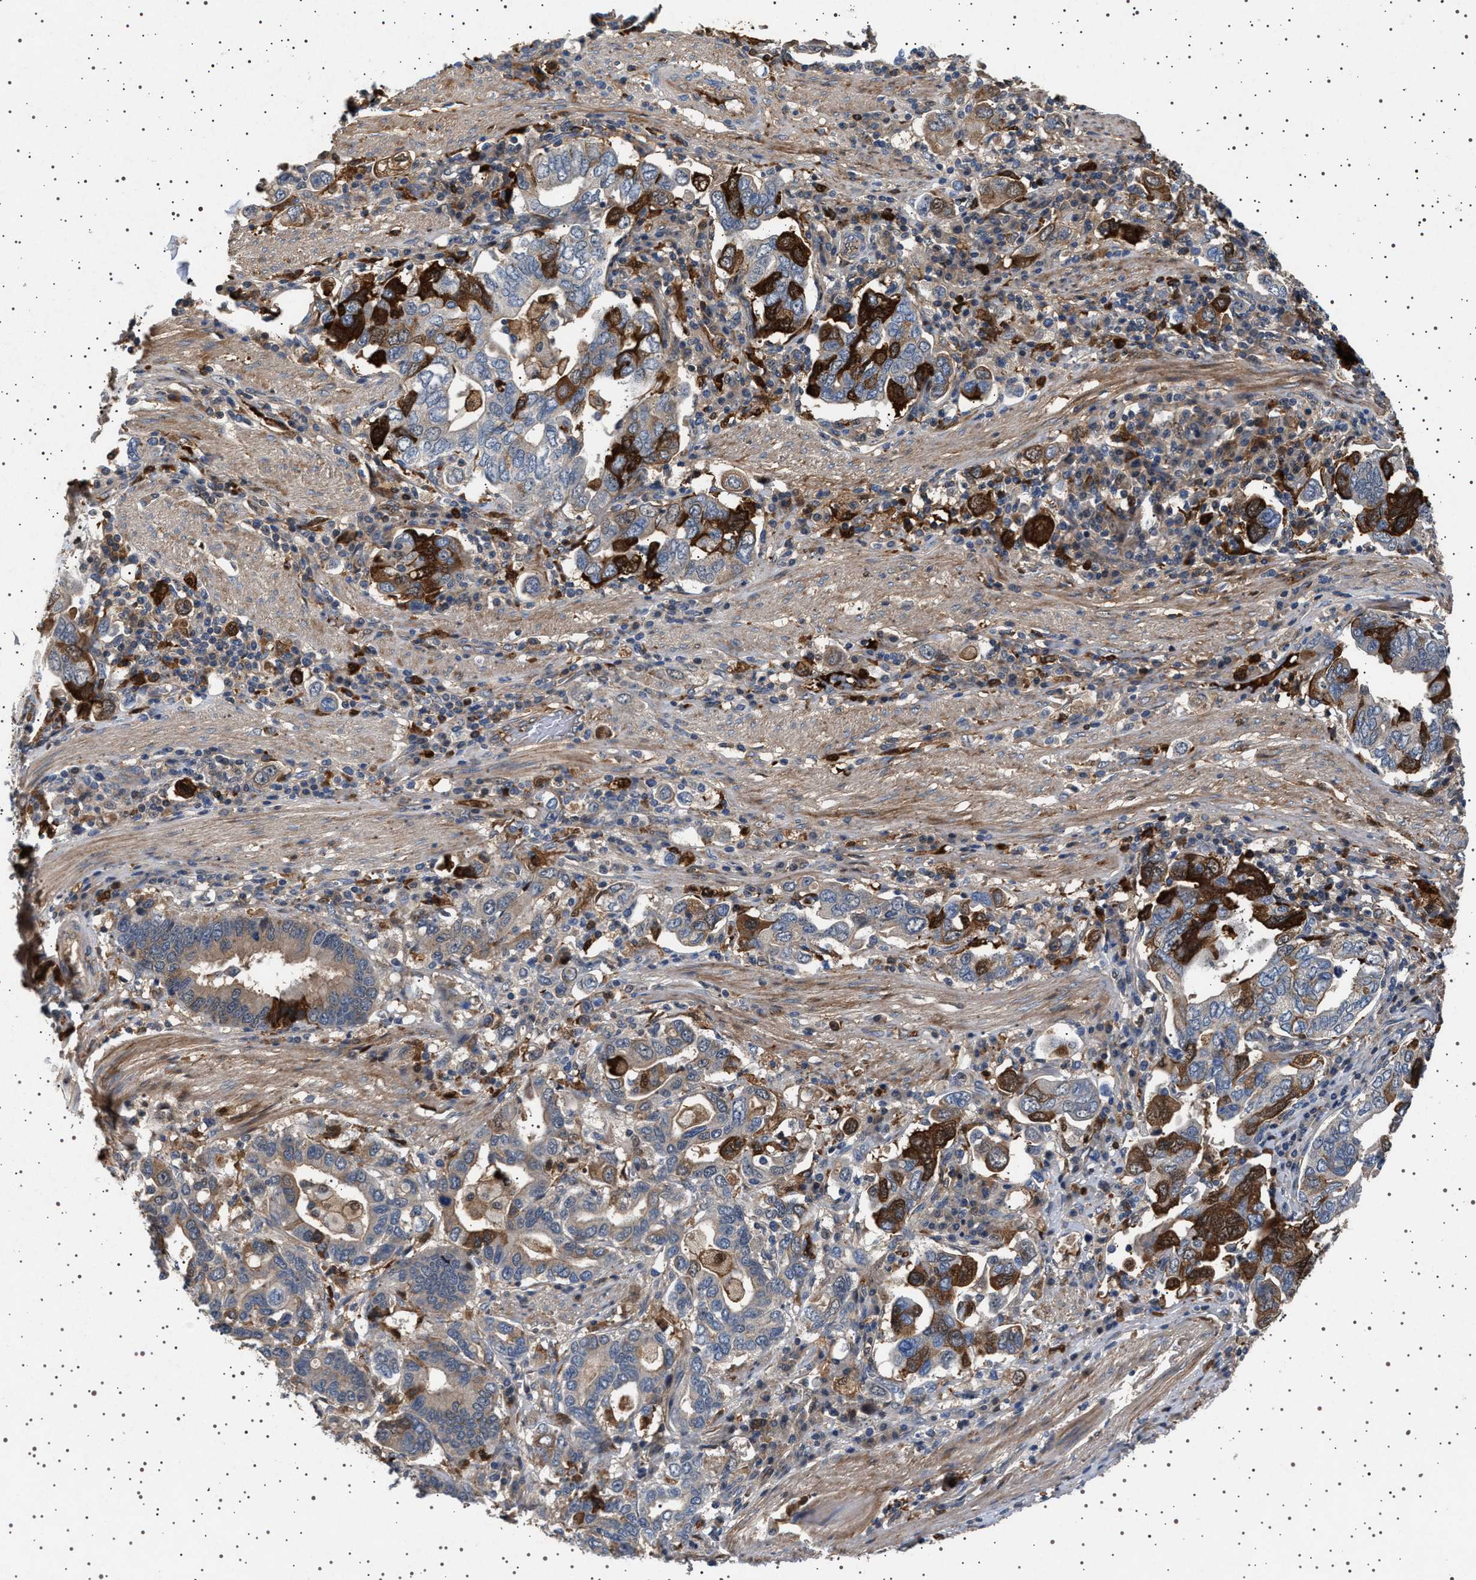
{"staining": {"intensity": "strong", "quantity": "<25%", "location": "cytoplasmic/membranous"}, "tissue": "stomach cancer", "cell_type": "Tumor cells", "image_type": "cancer", "snomed": [{"axis": "morphology", "description": "Adenocarcinoma, NOS"}, {"axis": "topography", "description": "Stomach, upper"}], "caption": "Immunohistochemistry (IHC) (DAB) staining of human stomach cancer shows strong cytoplasmic/membranous protein staining in about <25% of tumor cells.", "gene": "FICD", "patient": {"sex": "male", "age": 62}}